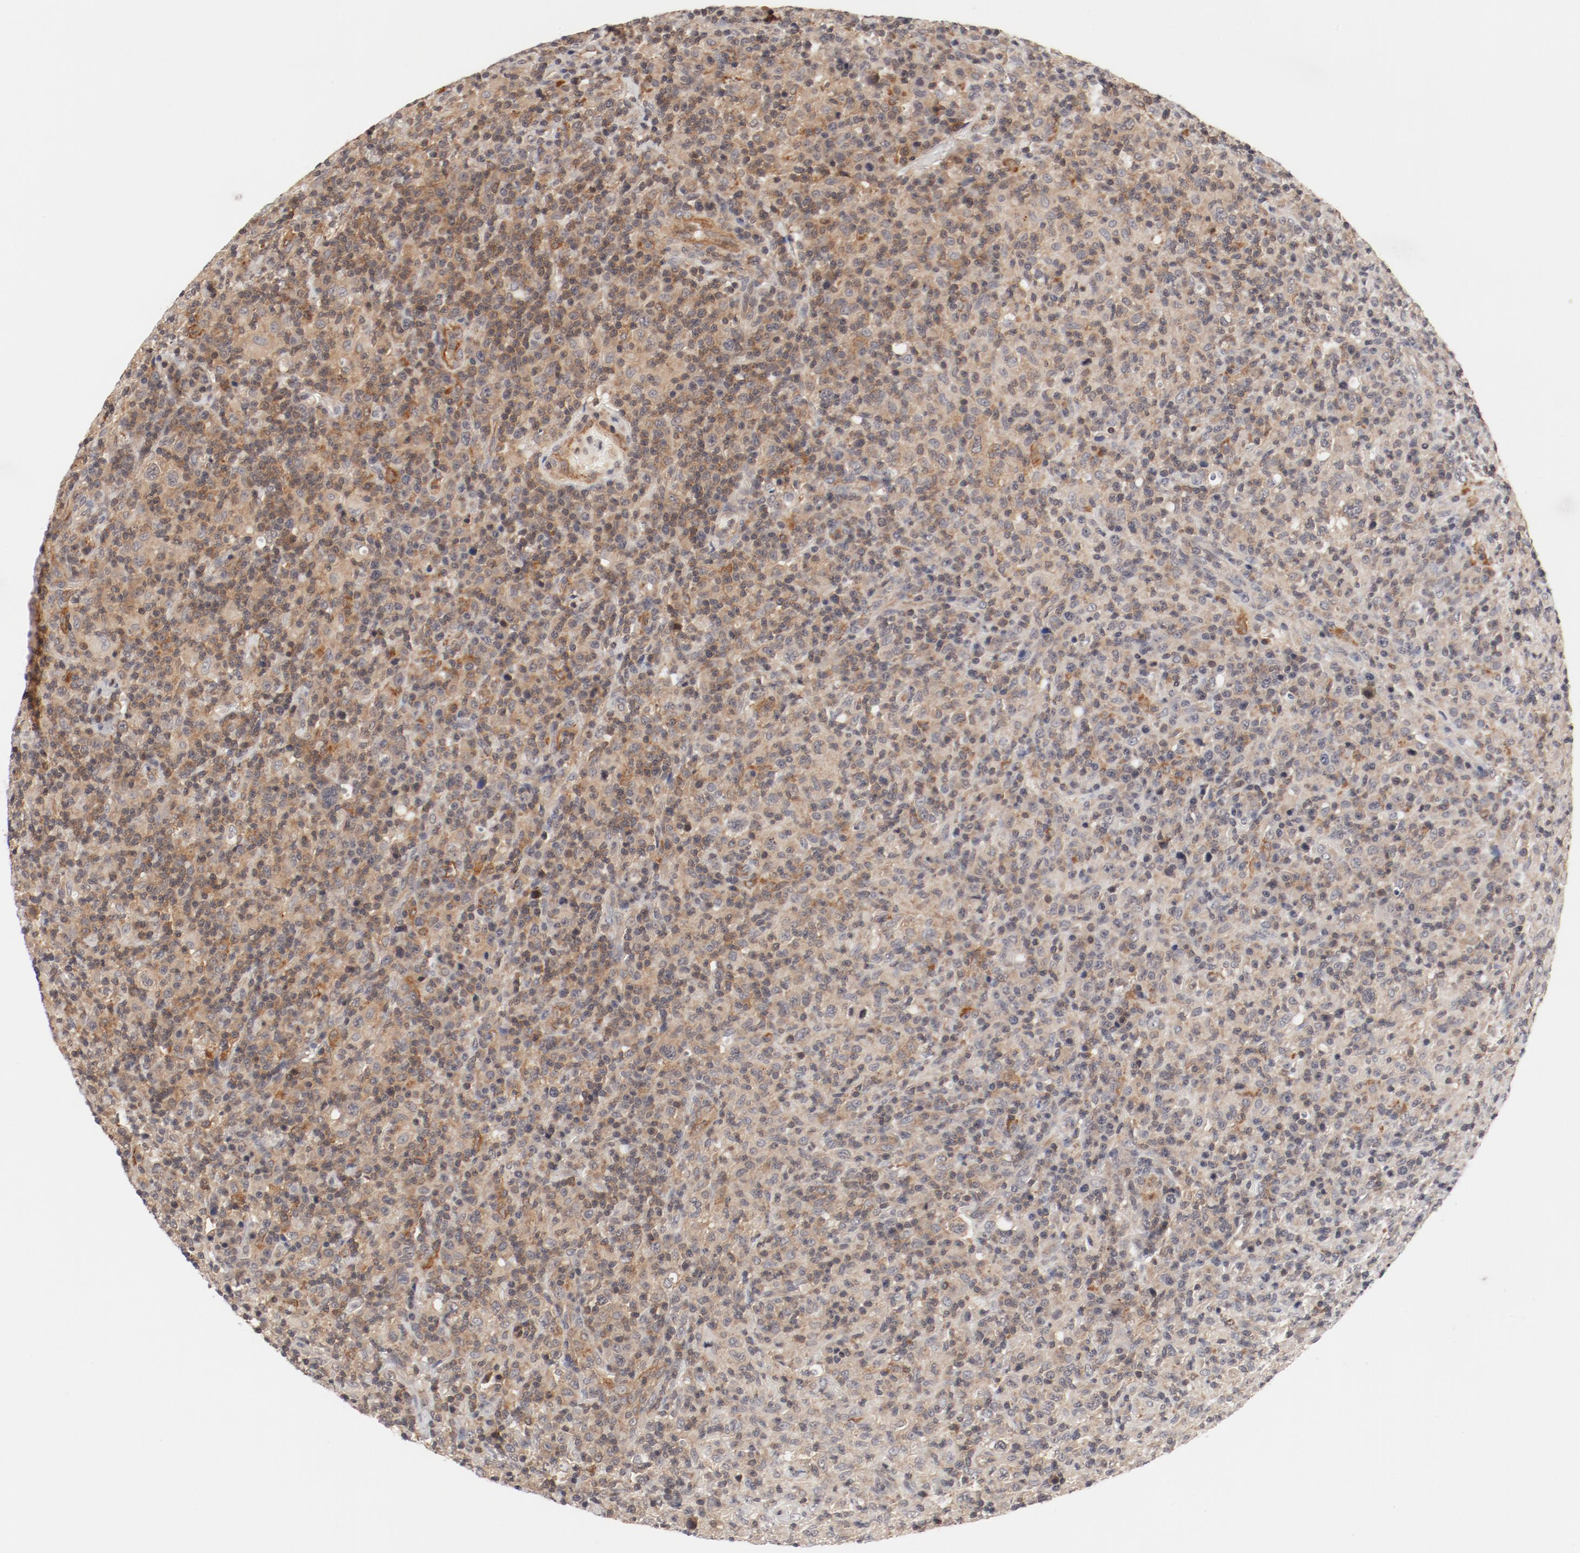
{"staining": {"intensity": "moderate", "quantity": ">75%", "location": "cytoplasmic/membranous"}, "tissue": "lymphoma", "cell_type": "Tumor cells", "image_type": "cancer", "snomed": [{"axis": "morphology", "description": "Hodgkin's disease, NOS"}, {"axis": "topography", "description": "Lymph node"}], "caption": "Hodgkin's disease stained with a protein marker shows moderate staining in tumor cells.", "gene": "ZNF267", "patient": {"sex": "male", "age": 65}}